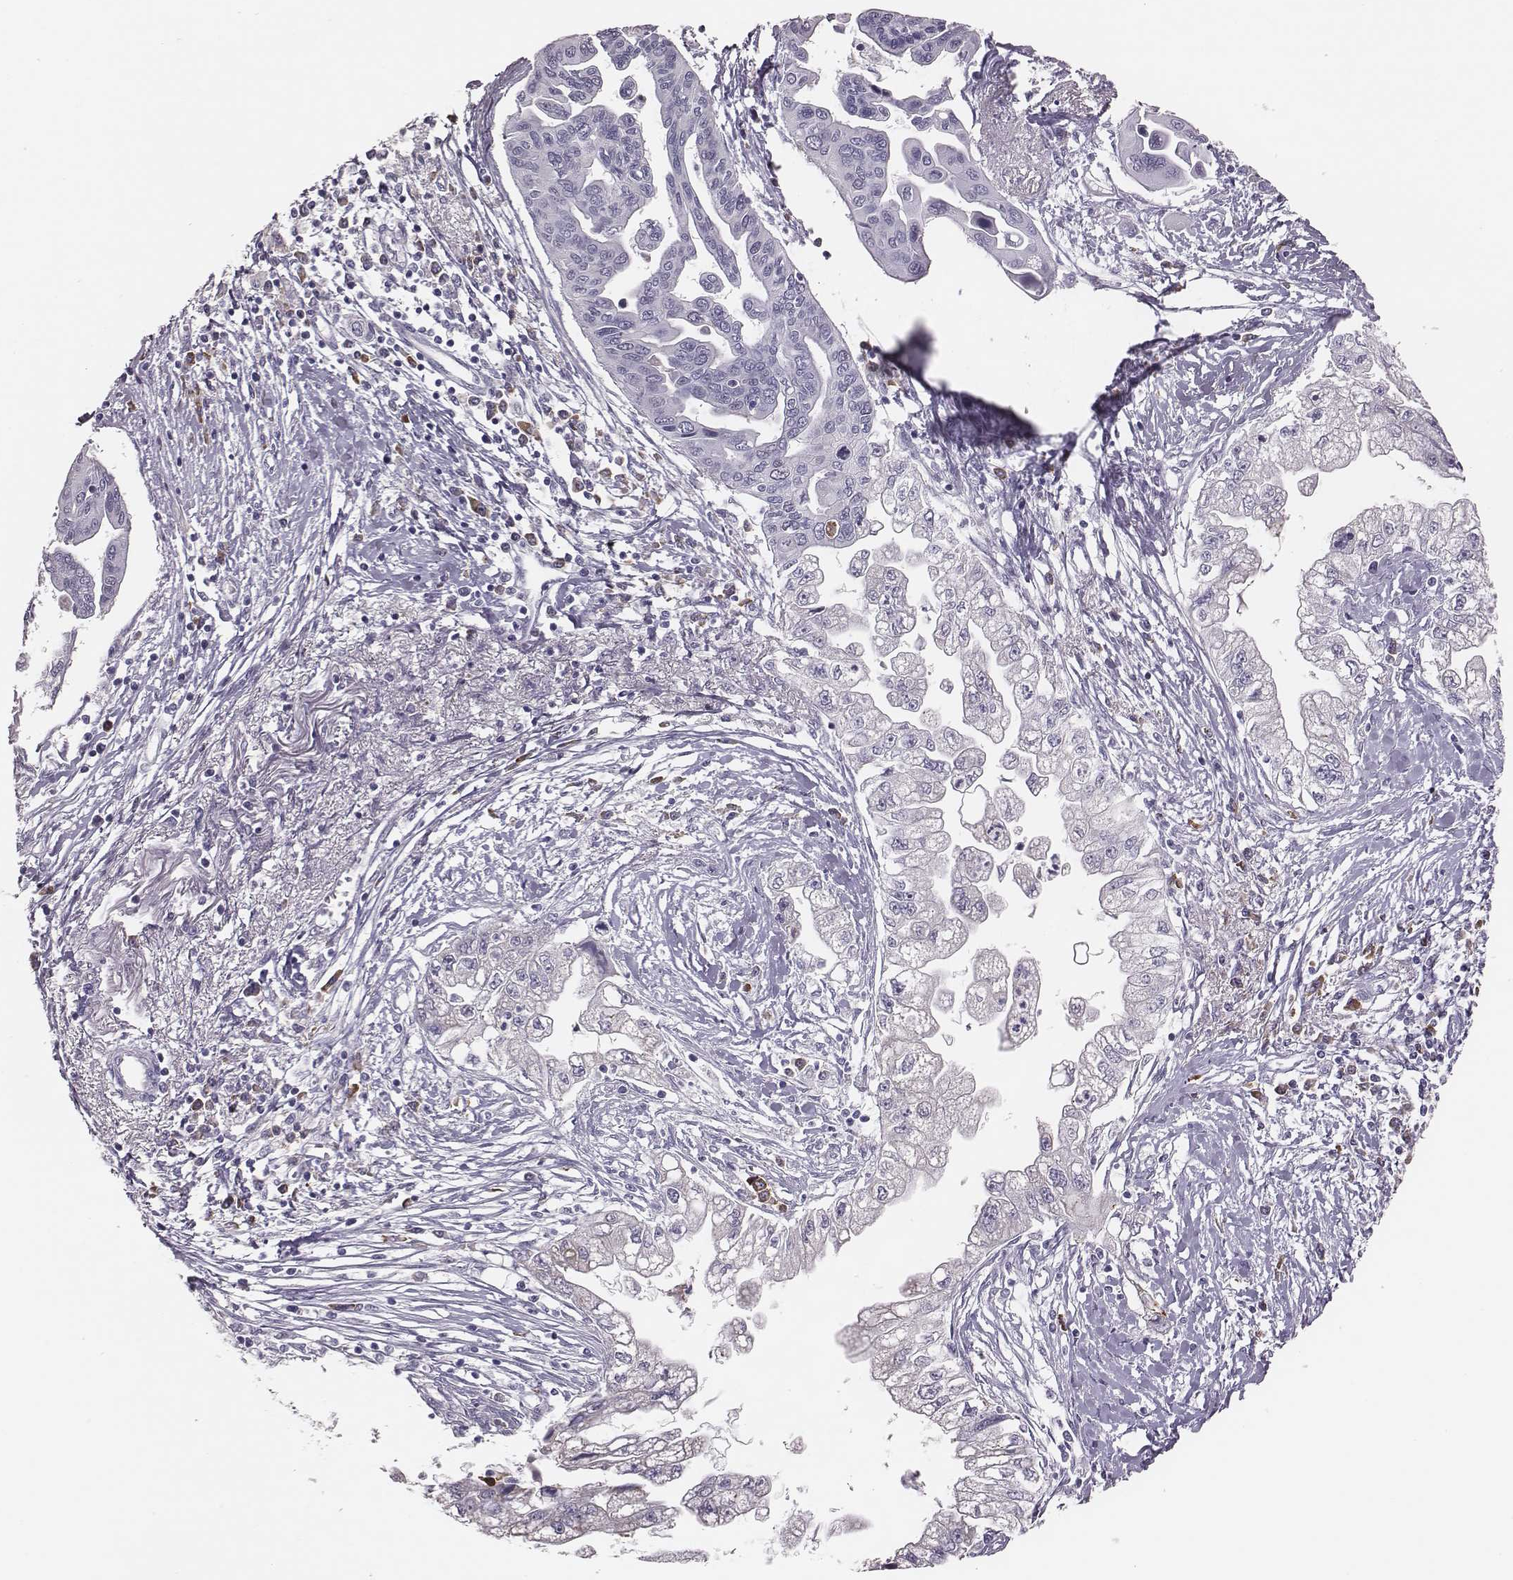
{"staining": {"intensity": "negative", "quantity": "none", "location": "none"}, "tissue": "pancreatic cancer", "cell_type": "Tumor cells", "image_type": "cancer", "snomed": [{"axis": "morphology", "description": "Adenocarcinoma, NOS"}, {"axis": "topography", "description": "Pancreas"}], "caption": "The photomicrograph exhibits no staining of tumor cells in adenocarcinoma (pancreatic).", "gene": "PBK", "patient": {"sex": "male", "age": 70}}